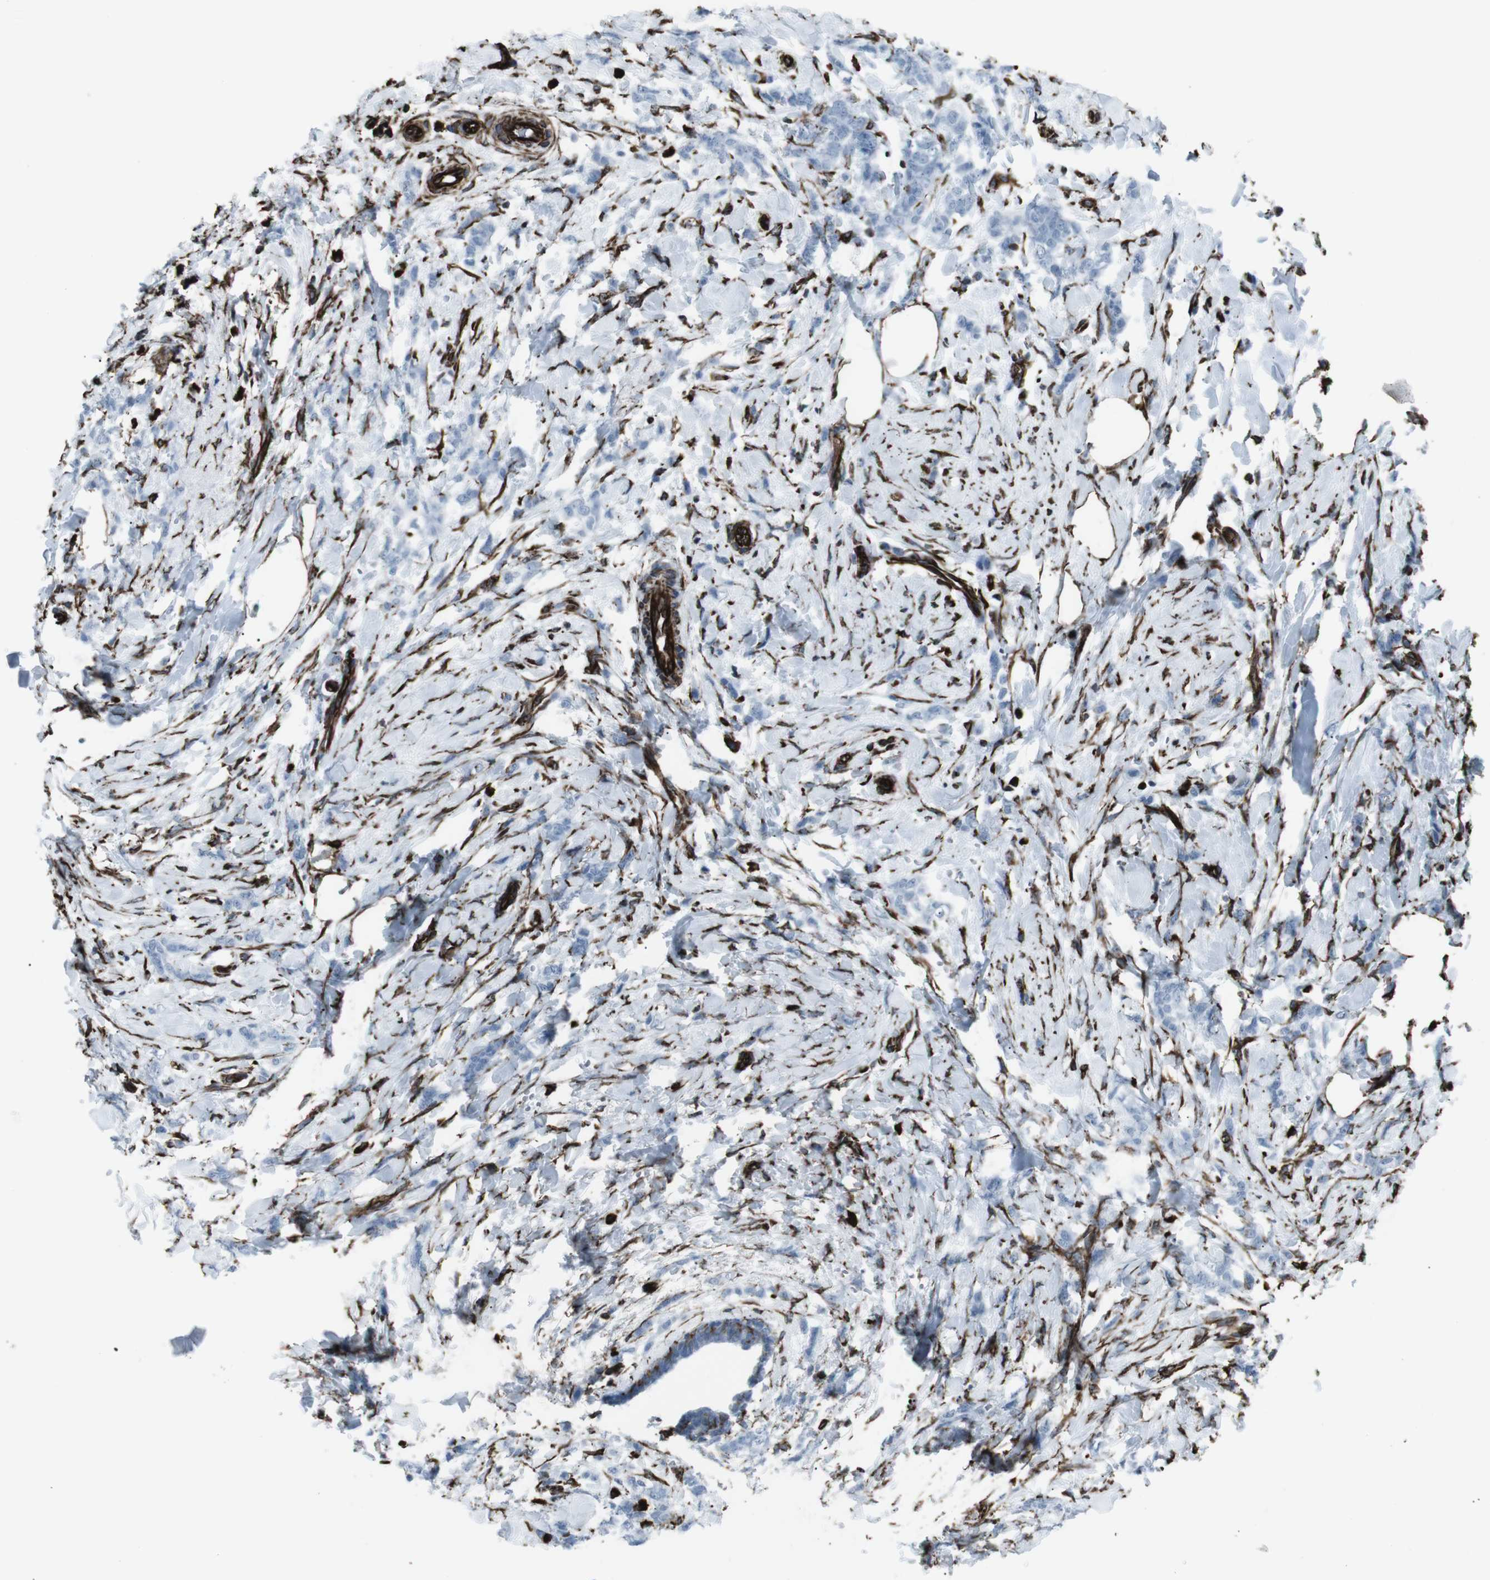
{"staining": {"intensity": "negative", "quantity": "none", "location": "none"}, "tissue": "breast cancer", "cell_type": "Tumor cells", "image_type": "cancer", "snomed": [{"axis": "morphology", "description": "Lobular carcinoma, in situ"}, {"axis": "morphology", "description": "Lobular carcinoma"}, {"axis": "topography", "description": "Breast"}], "caption": "Histopathology image shows no significant protein expression in tumor cells of lobular carcinoma (breast). (Immunohistochemistry (ihc), brightfield microscopy, high magnification).", "gene": "ZDHHC6", "patient": {"sex": "female", "age": 41}}